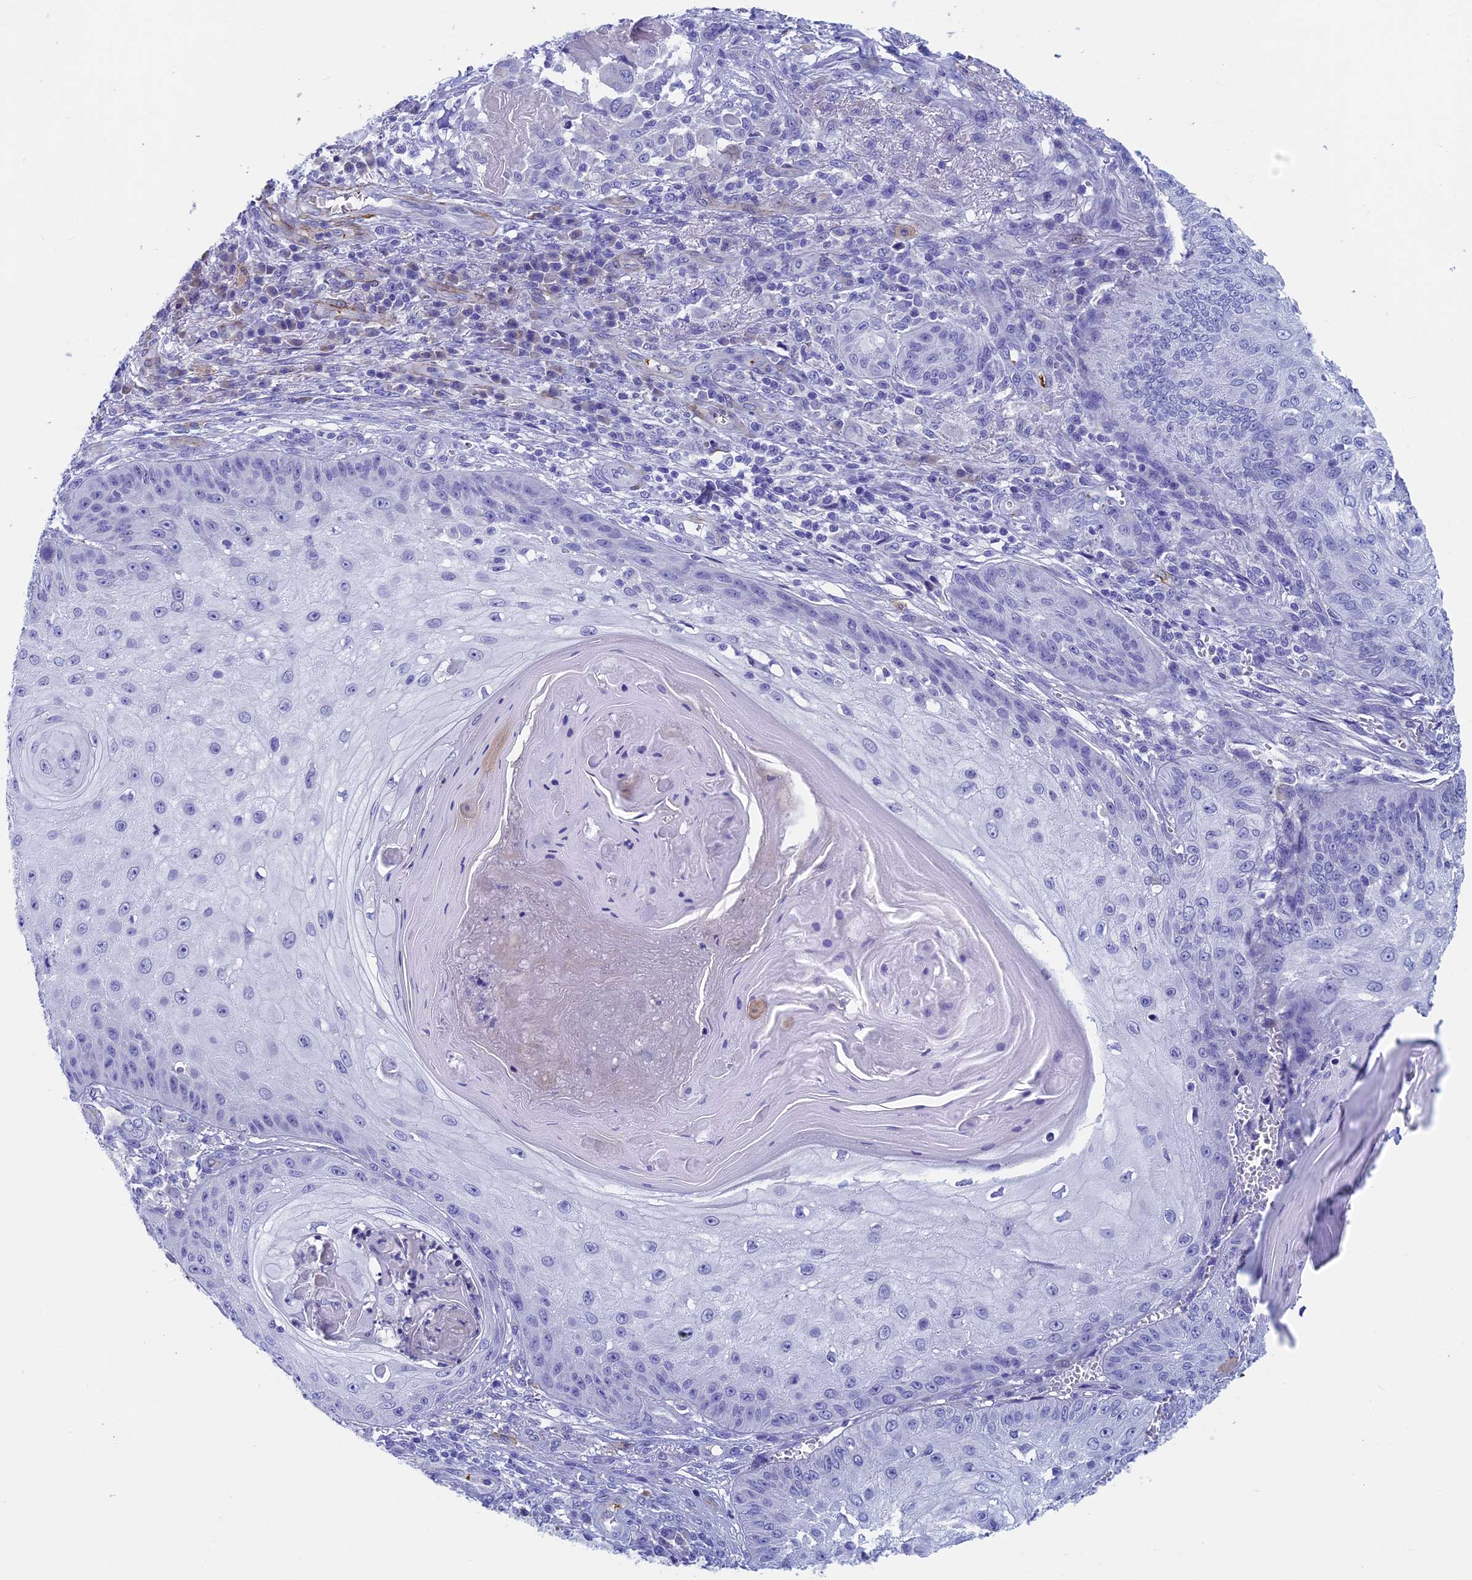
{"staining": {"intensity": "negative", "quantity": "none", "location": "none"}, "tissue": "skin cancer", "cell_type": "Tumor cells", "image_type": "cancer", "snomed": [{"axis": "morphology", "description": "Squamous cell carcinoma, NOS"}, {"axis": "topography", "description": "Skin"}], "caption": "This micrograph is of skin cancer (squamous cell carcinoma) stained with immunohistochemistry to label a protein in brown with the nuclei are counter-stained blue. There is no expression in tumor cells.", "gene": "INSYN1", "patient": {"sex": "male", "age": 70}}